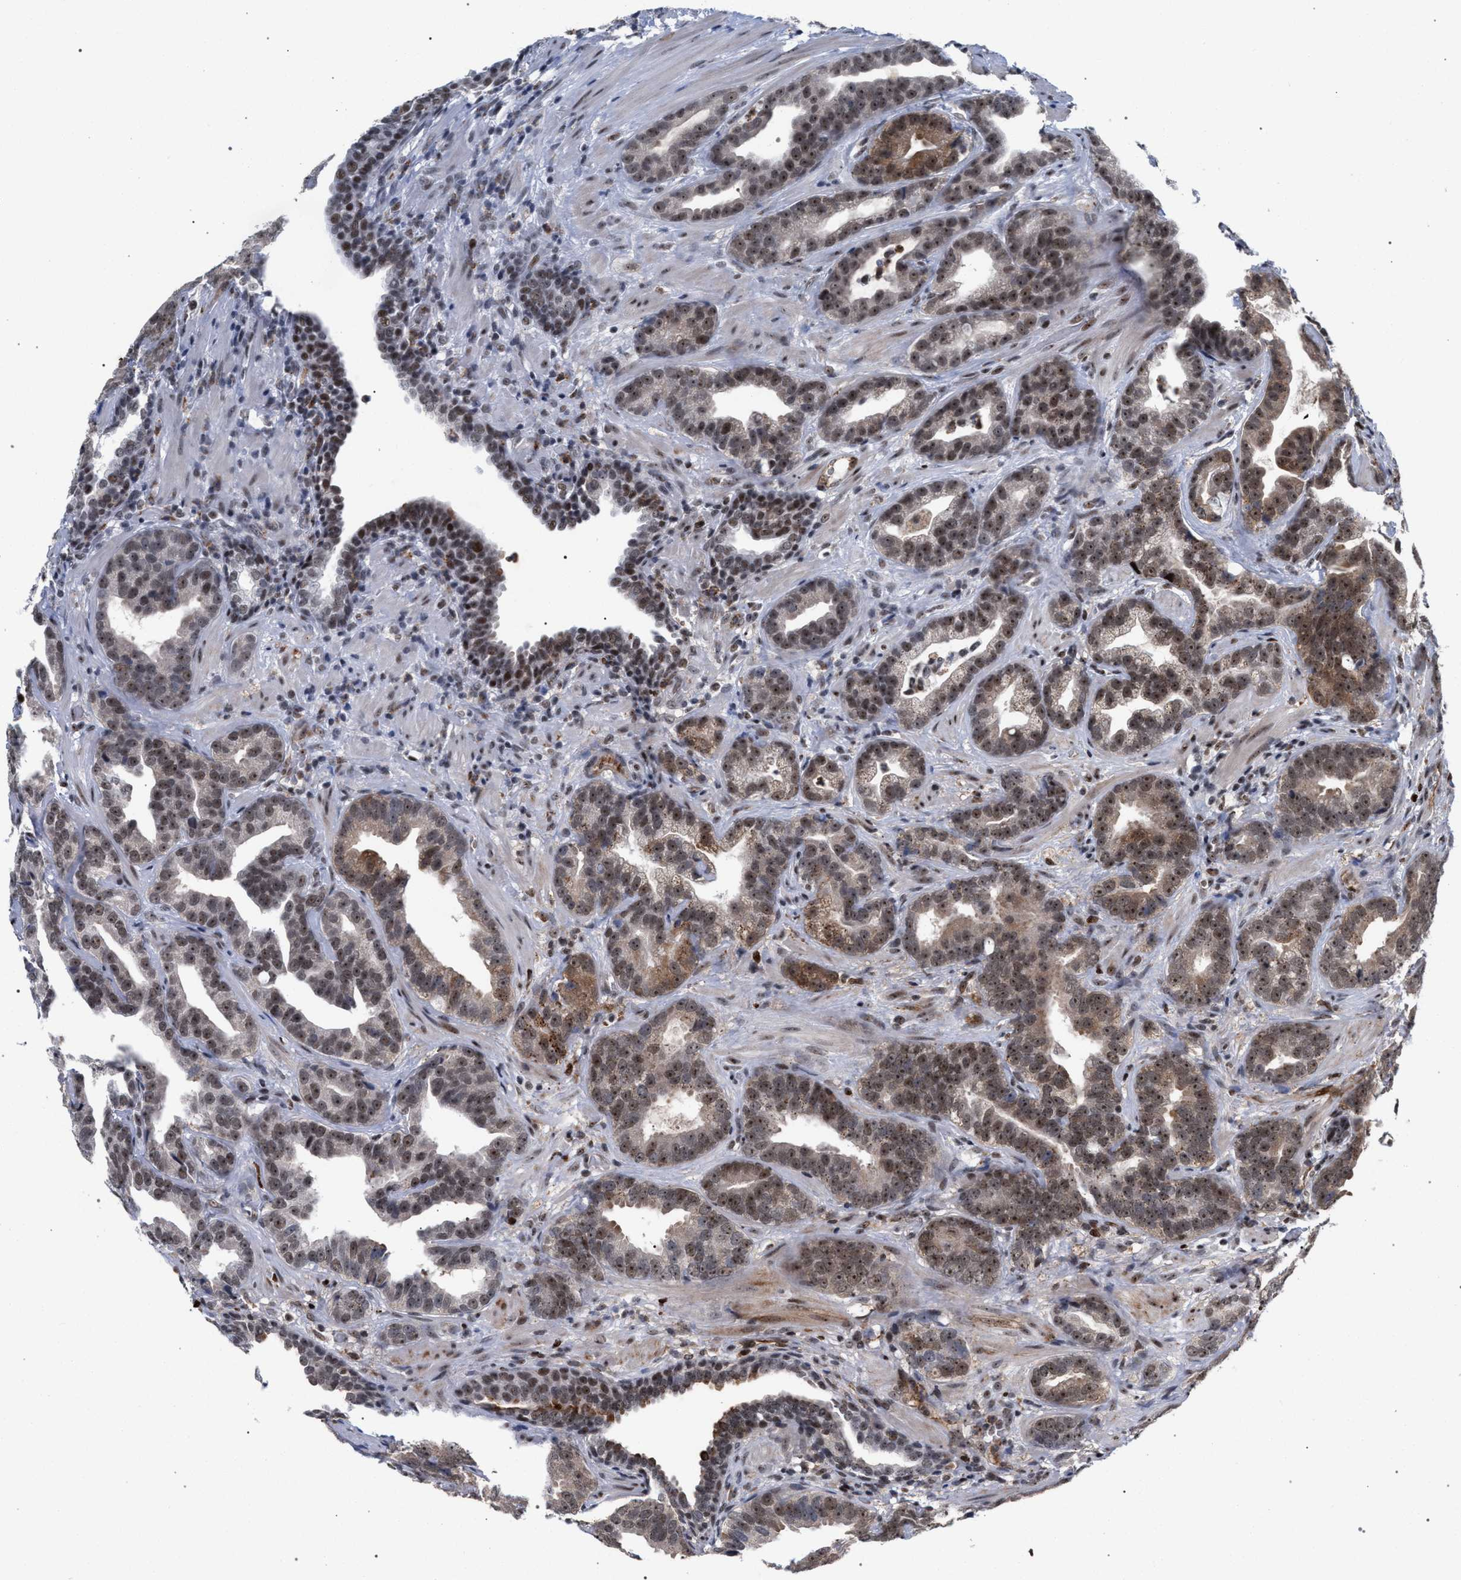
{"staining": {"intensity": "moderate", "quantity": ">75%", "location": "cytoplasmic/membranous,nuclear"}, "tissue": "prostate cancer", "cell_type": "Tumor cells", "image_type": "cancer", "snomed": [{"axis": "morphology", "description": "Adenocarcinoma, Low grade"}, {"axis": "topography", "description": "Prostate"}], "caption": "Prostate adenocarcinoma (low-grade) stained with a brown dye reveals moderate cytoplasmic/membranous and nuclear positive expression in approximately >75% of tumor cells.", "gene": "SCAF4", "patient": {"sex": "male", "age": 59}}